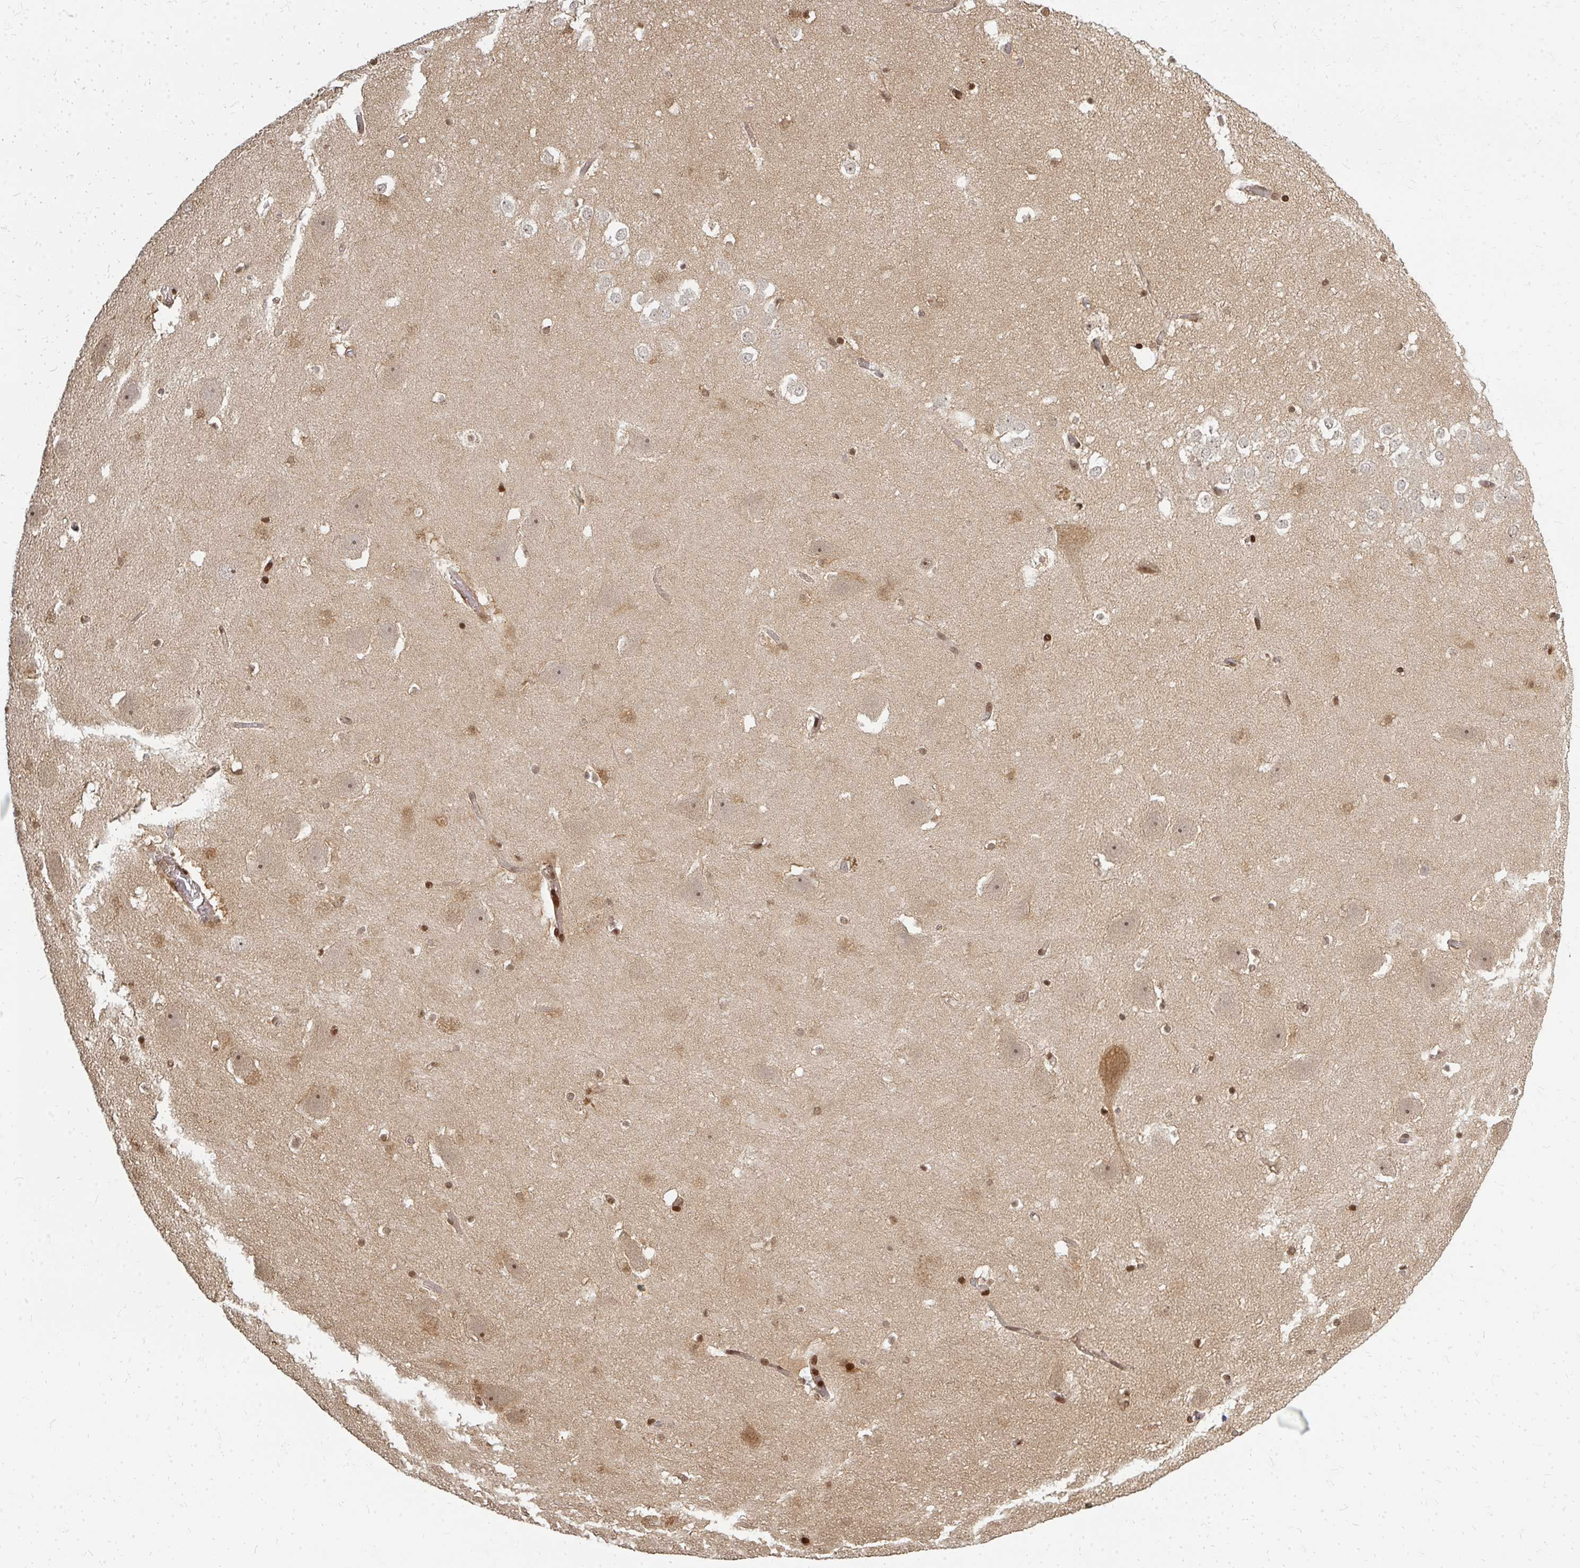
{"staining": {"intensity": "moderate", "quantity": "<25%", "location": "nuclear"}, "tissue": "hippocampus", "cell_type": "Glial cells", "image_type": "normal", "snomed": [{"axis": "morphology", "description": "Normal tissue, NOS"}, {"axis": "topography", "description": "Hippocampus"}], "caption": "A micrograph of human hippocampus stained for a protein shows moderate nuclear brown staining in glial cells.", "gene": "ZNF285", "patient": {"sex": "female", "age": 42}}